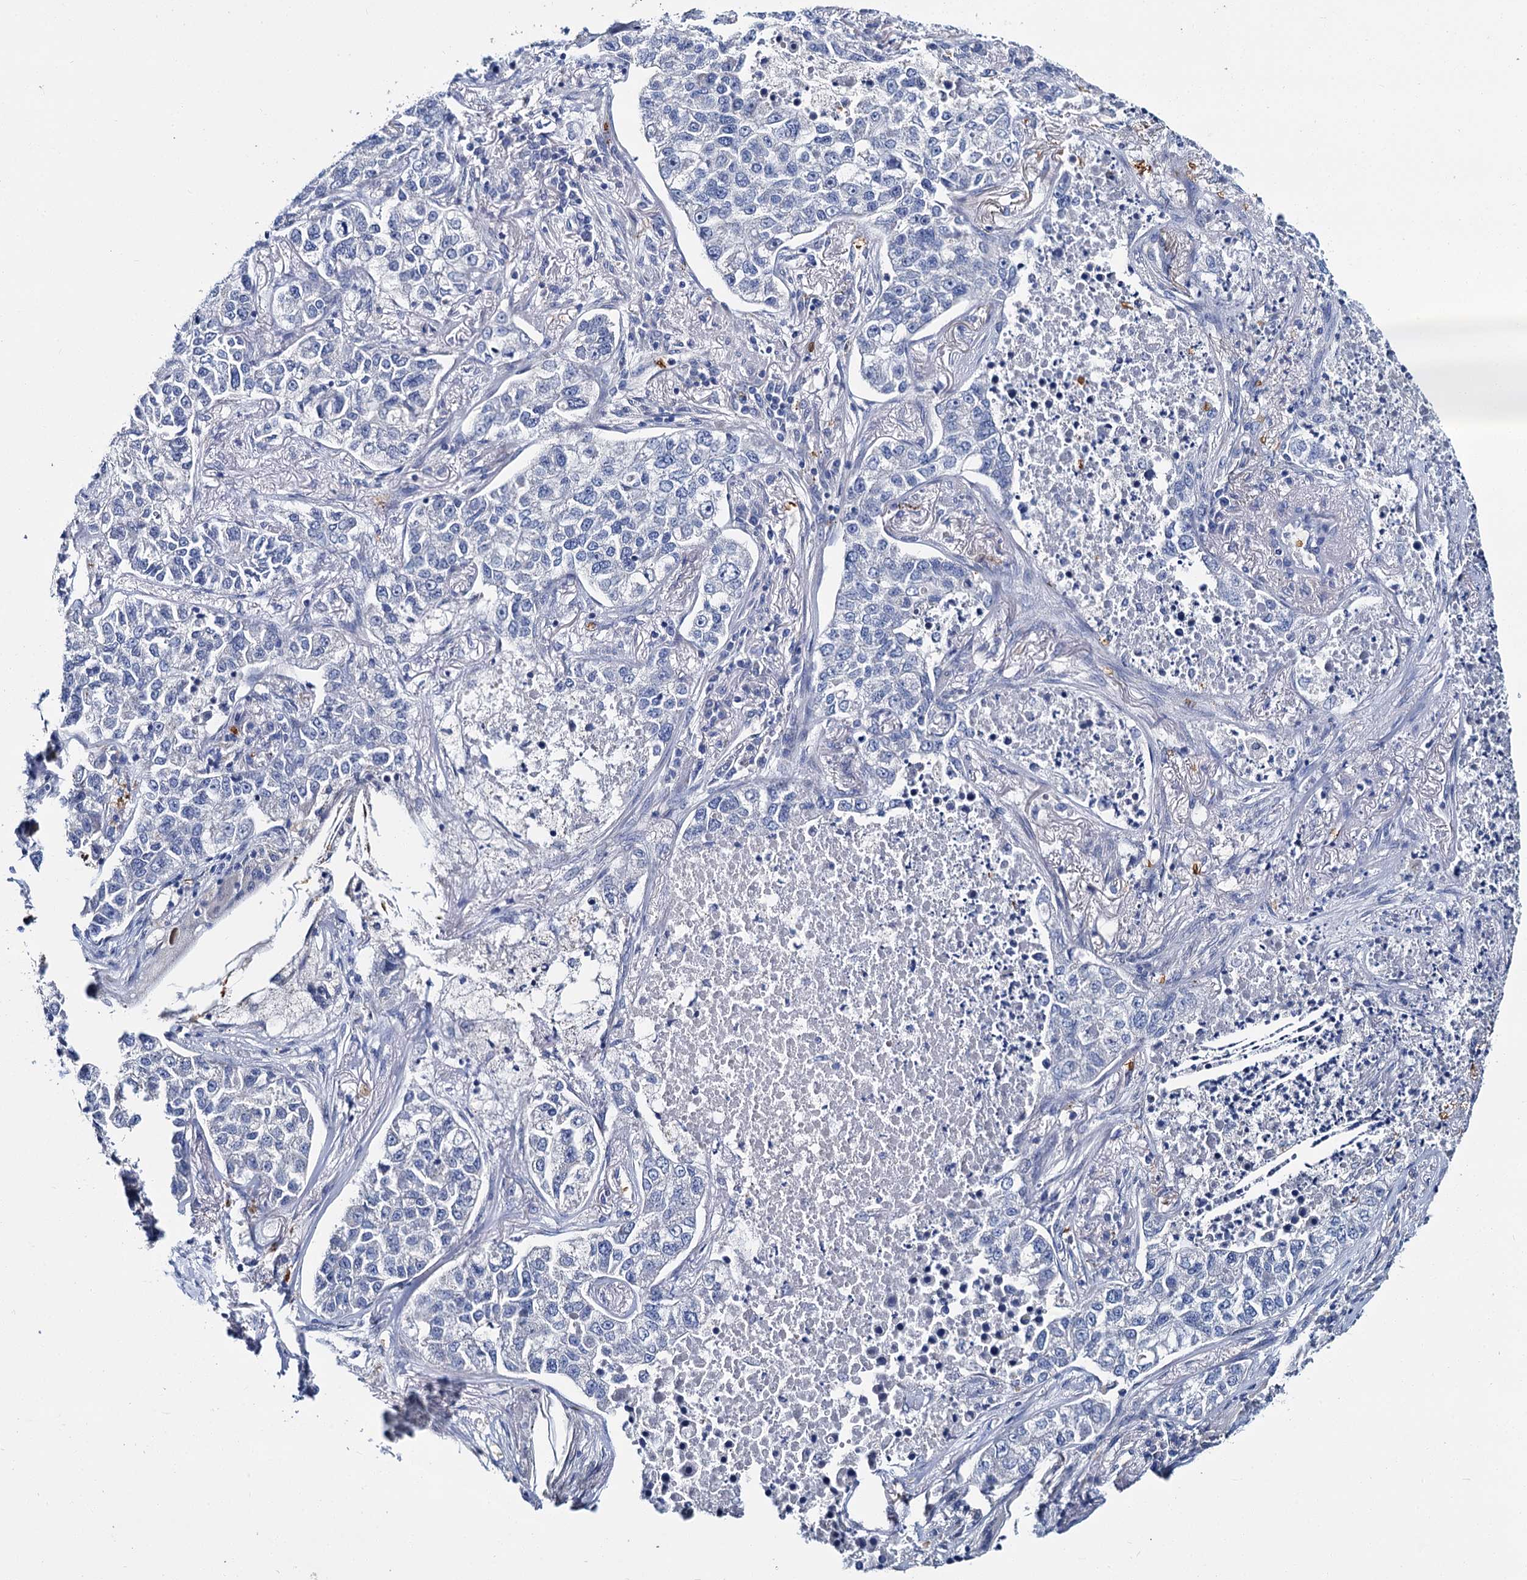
{"staining": {"intensity": "negative", "quantity": "none", "location": "none"}, "tissue": "lung cancer", "cell_type": "Tumor cells", "image_type": "cancer", "snomed": [{"axis": "morphology", "description": "Adenocarcinoma, NOS"}, {"axis": "topography", "description": "Lung"}], "caption": "The micrograph exhibits no significant positivity in tumor cells of adenocarcinoma (lung).", "gene": "ATG2A", "patient": {"sex": "male", "age": 49}}